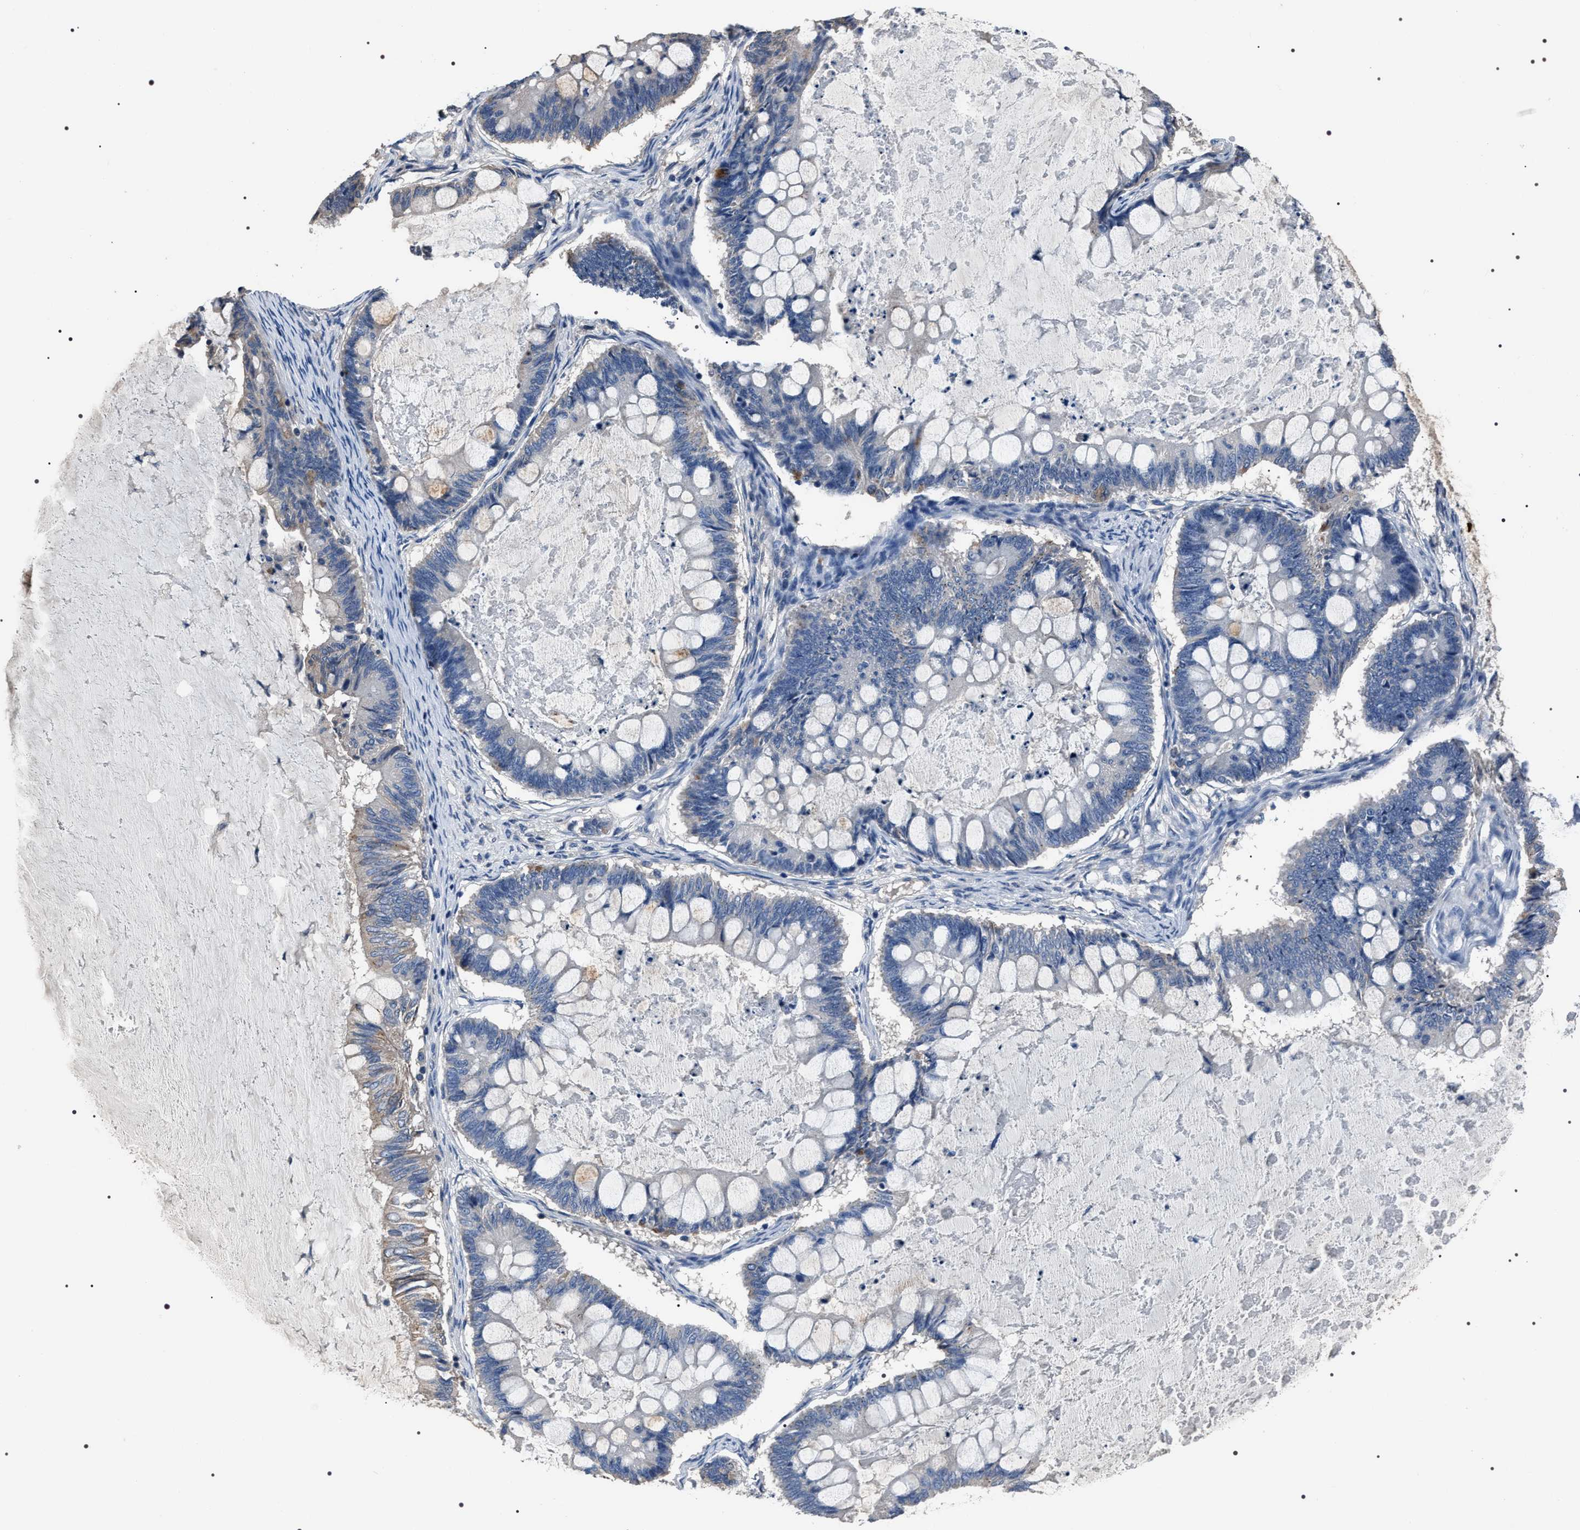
{"staining": {"intensity": "weak", "quantity": "<25%", "location": "cytoplasmic/membranous"}, "tissue": "ovarian cancer", "cell_type": "Tumor cells", "image_type": "cancer", "snomed": [{"axis": "morphology", "description": "Cystadenocarcinoma, mucinous, NOS"}, {"axis": "topography", "description": "Ovary"}], "caption": "This photomicrograph is of mucinous cystadenocarcinoma (ovarian) stained with IHC to label a protein in brown with the nuclei are counter-stained blue. There is no expression in tumor cells.", "gene": "TRIM54", "patient": {"sex": "female", "age": 61}}